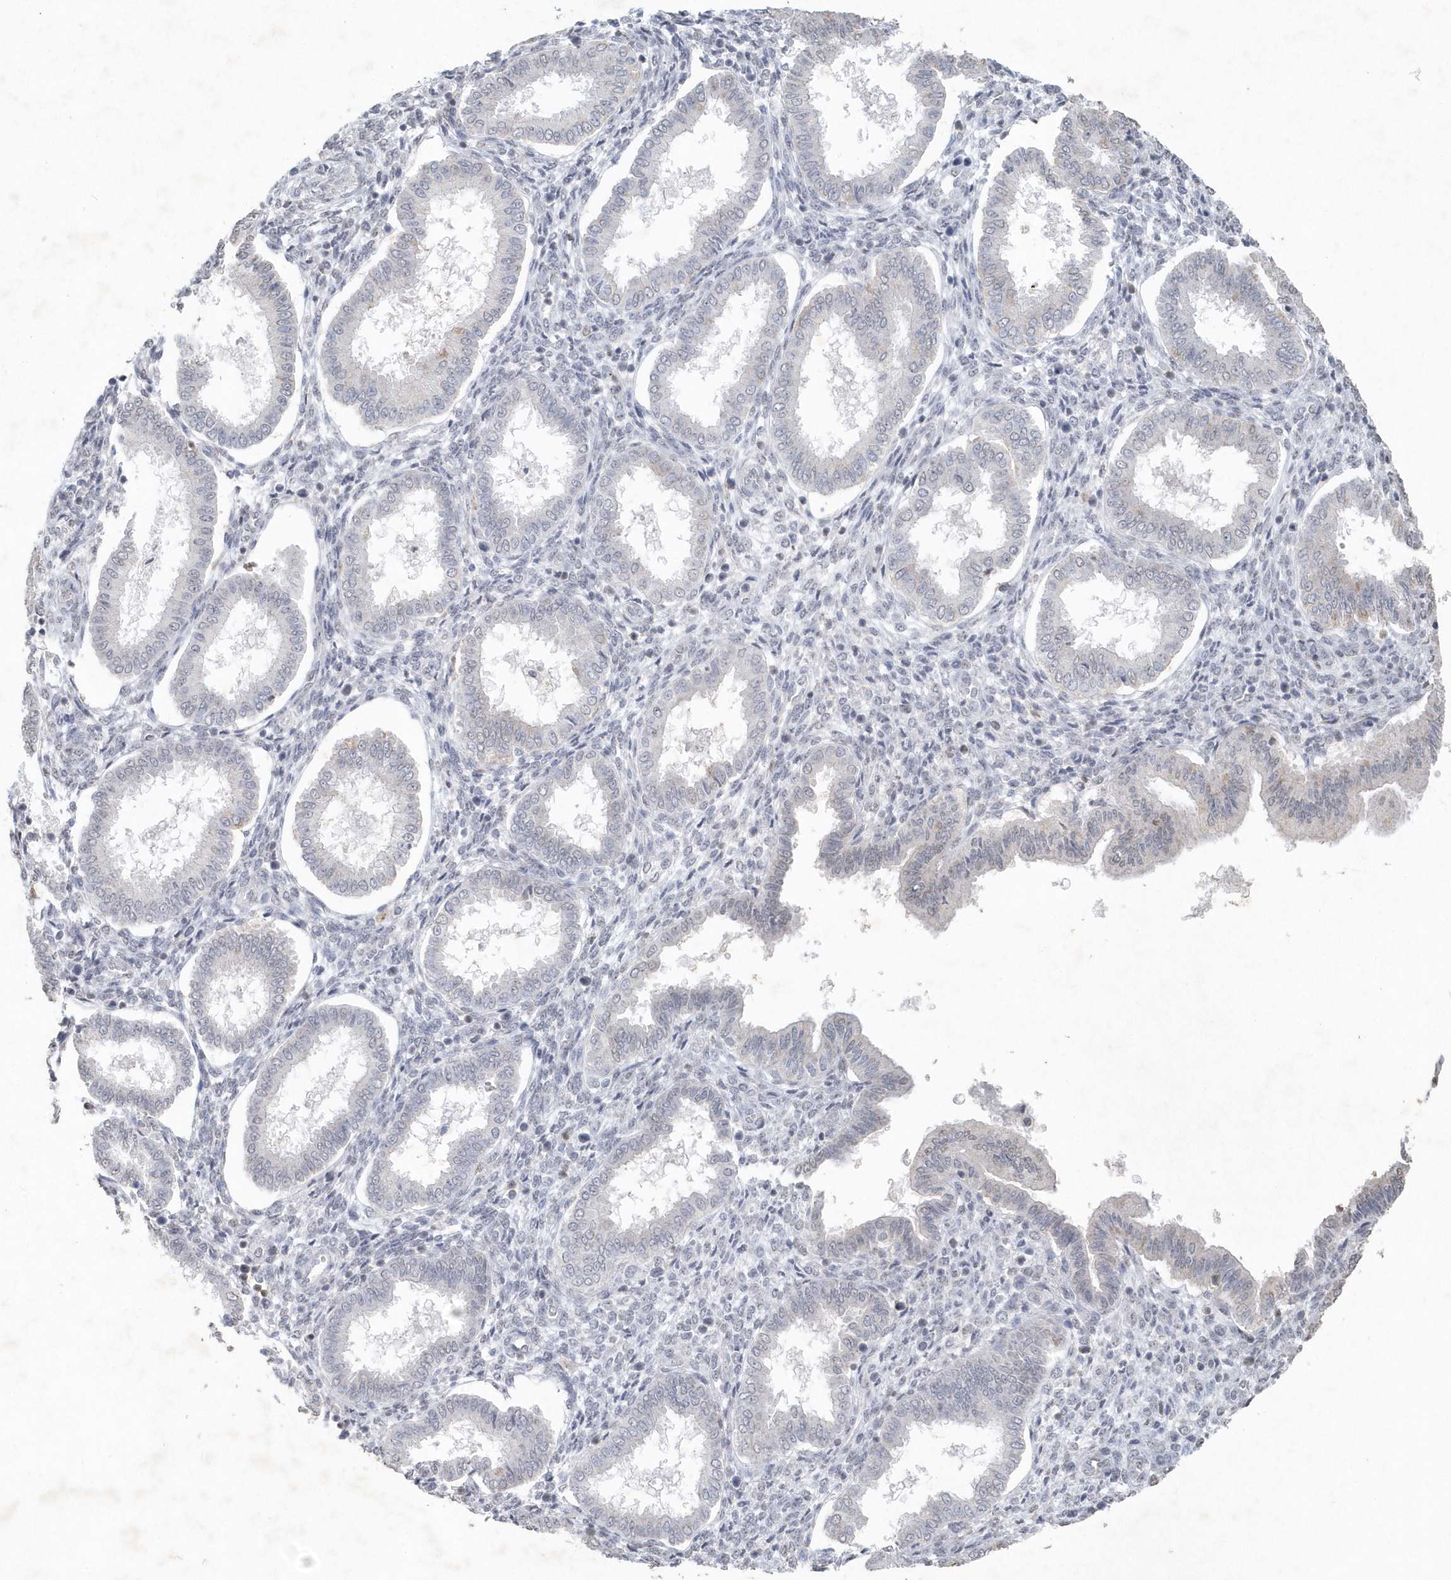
{"staining": {"intensity": "negative", "quantity": "none", "location": "none"}, "tissue": "endometrium", "cell_type": "Cells in endometrial stroma", "image_type": "normal", "snomed": [{"axis": "morphology", "description": "Normal tissue, NOS"}, {"axis": "topography", "description": "Endometrium"}], "caption": "Immunohistochemistry (IHC) image of normal endometrium: endometrium stained with DAB (3,3'-diaminobenzidine) shows no significant protein positivity in cells in endometrial stroma.", "gene": "PDCD1", "patient": {"sex": "female", "age": 24}}